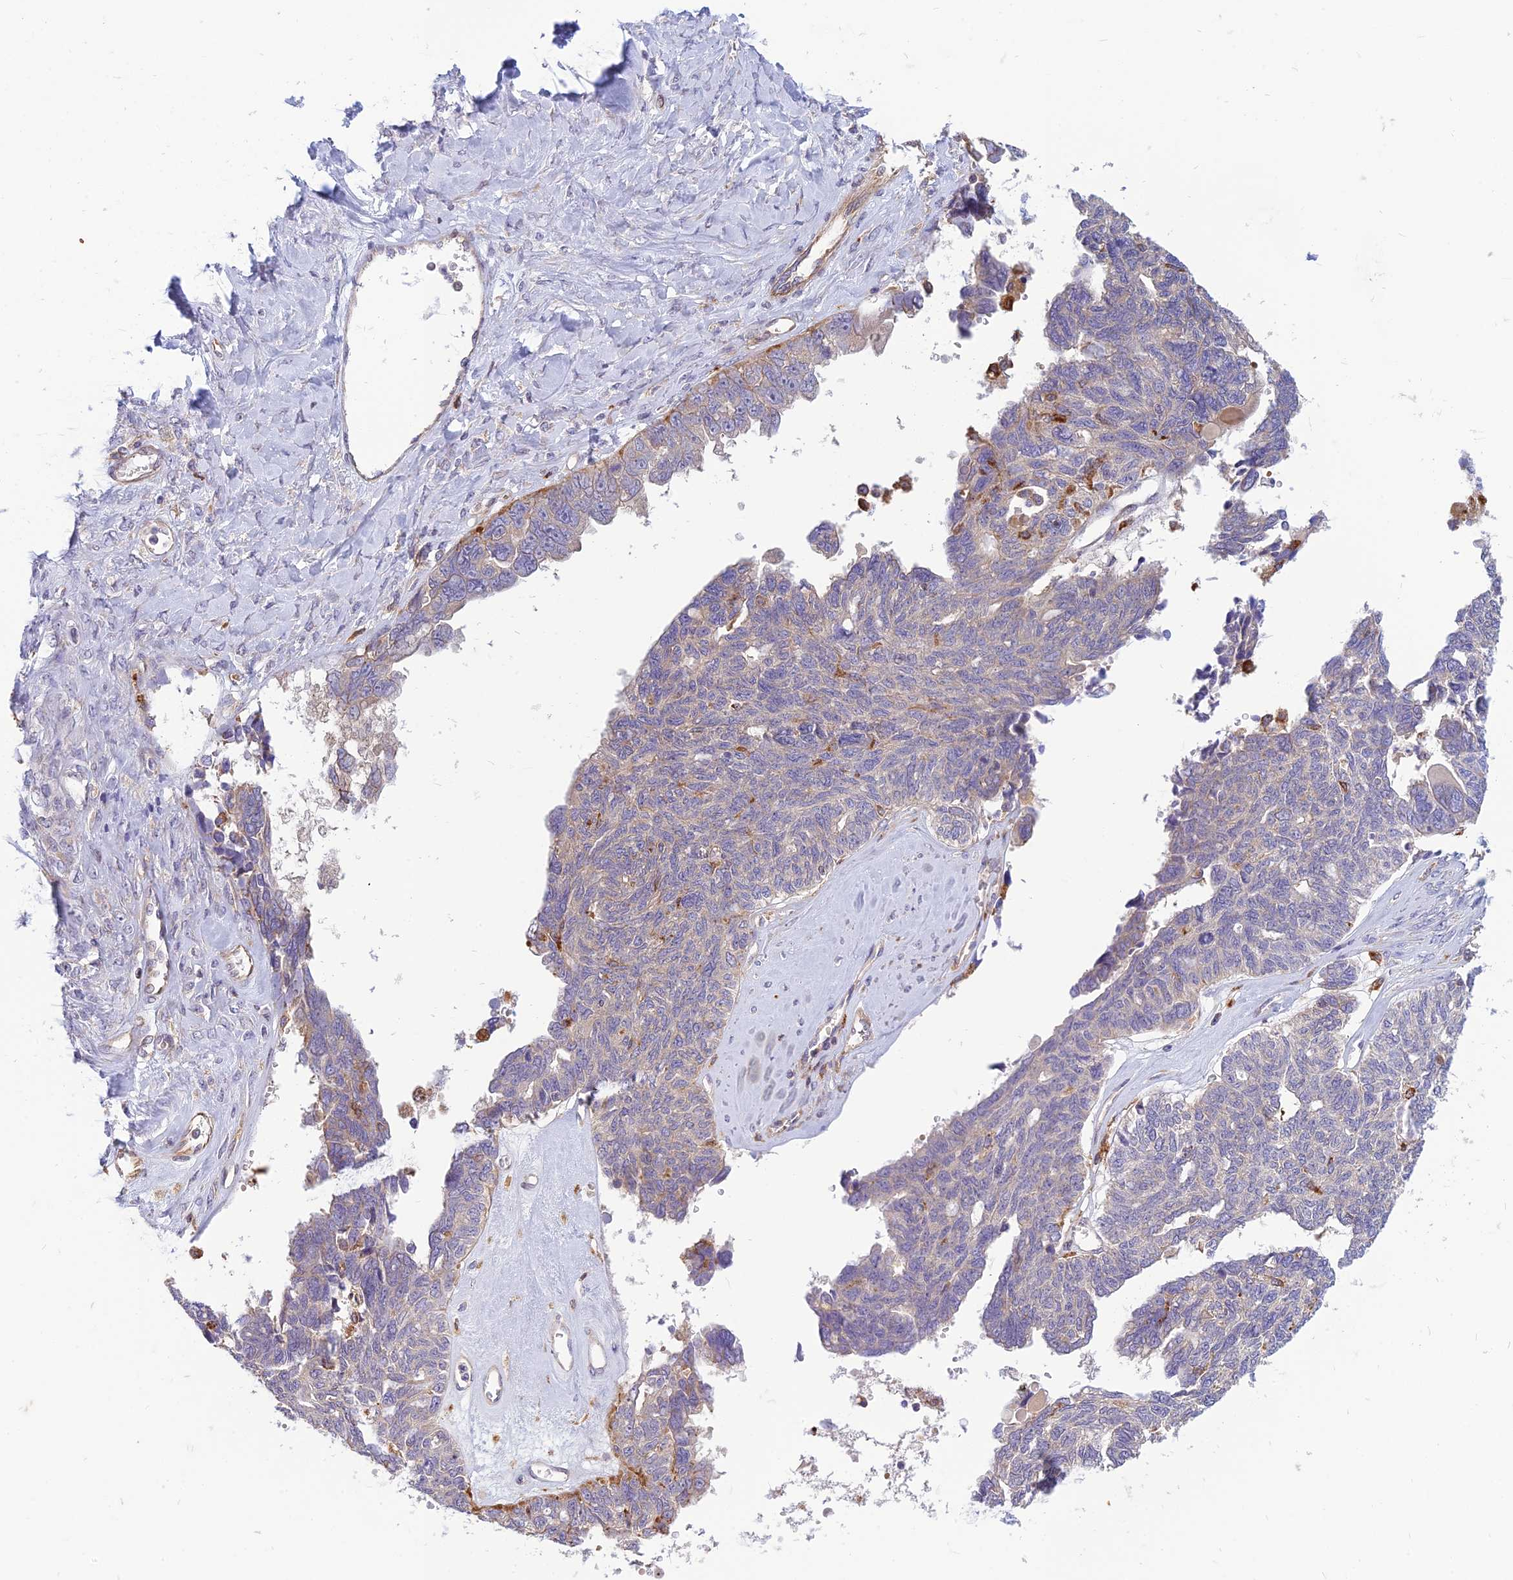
{"staining": {"intensity": "negative", "quantity": "none", "location": "none"}, "tissue": "ovarian cancer", "cell_type": "Tumor cells", "image_type": "cancer", "snomed": [{"axis": "morphology", "description": "Cystadenocarcinoma, serous, NOS"}, {"axis": "topography", "description": "Ovary"}], "caption": "Ovarian cancer was stained to show a protein in brown. There is no significant staining in tumor cells. (DAB IHC visualized using brightfield microscopy, high magnification).", "gene": "PHKA2", "patient": {"sex": "female", "age": 79}}